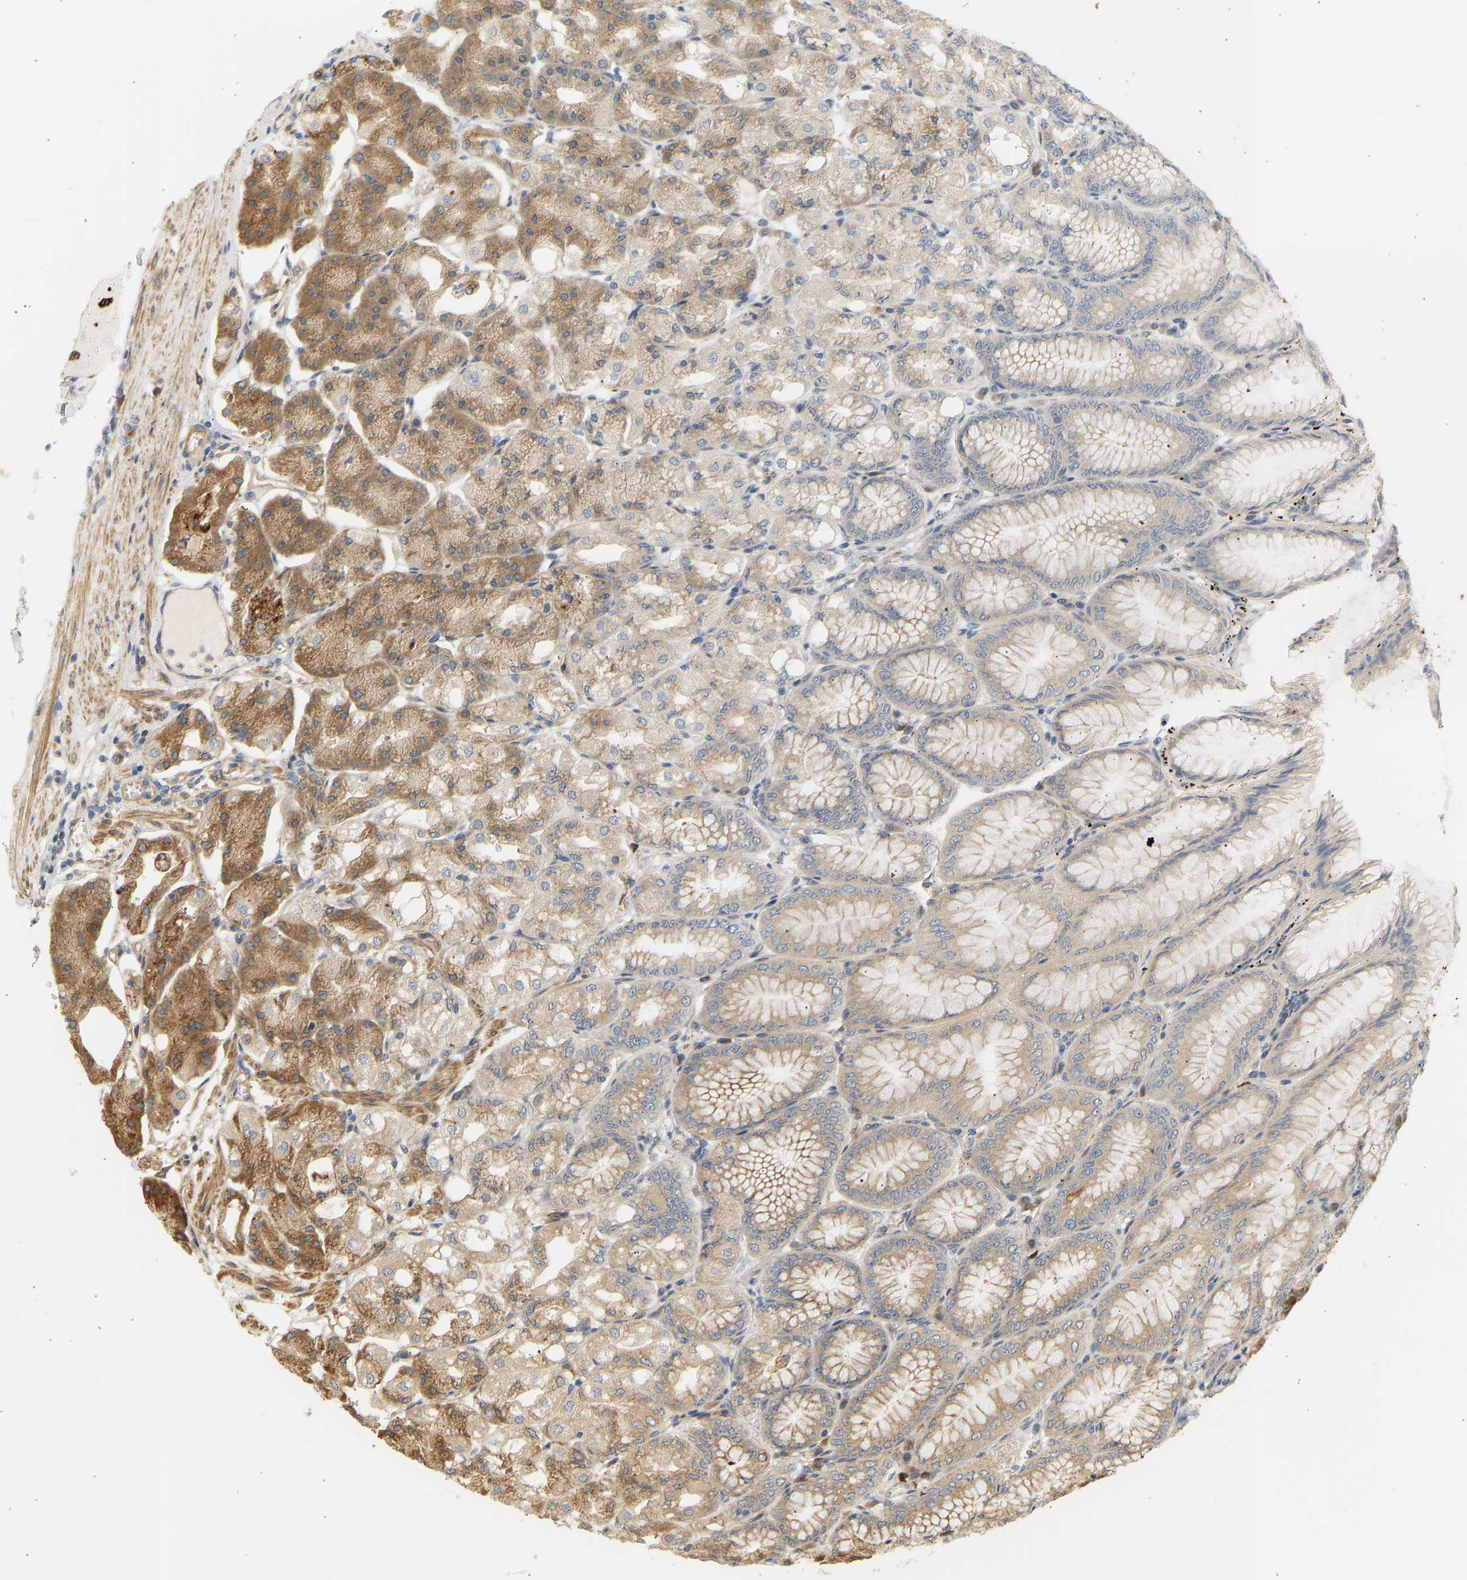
{"staining": {"intensity": "moderate", "quantity": "25%-75%", "location": "cytoplasmic/membranous"}, "tissue": "stomach", "cell_type": "Glandular cells", "image_type": "normal", "snomed": [{"axis": "morphology", "description": "Normal tissue, NOS"}, {"axis": "topography", "description": "Stomach, lower"}], "caption": "The histopathology image demonstrates staining of unremarkable stomach, revealing moderate cytoplasmic/membranous protein staining (brown color) within glandular cells. Using DAB (3,3'-diaminobenzidine) (brown) and hematoxylin (blue) stains, captured at high magnification using brightfield microscopy.", "gene": "CEP57", "patient": {"sex": "male", "age": 71}}